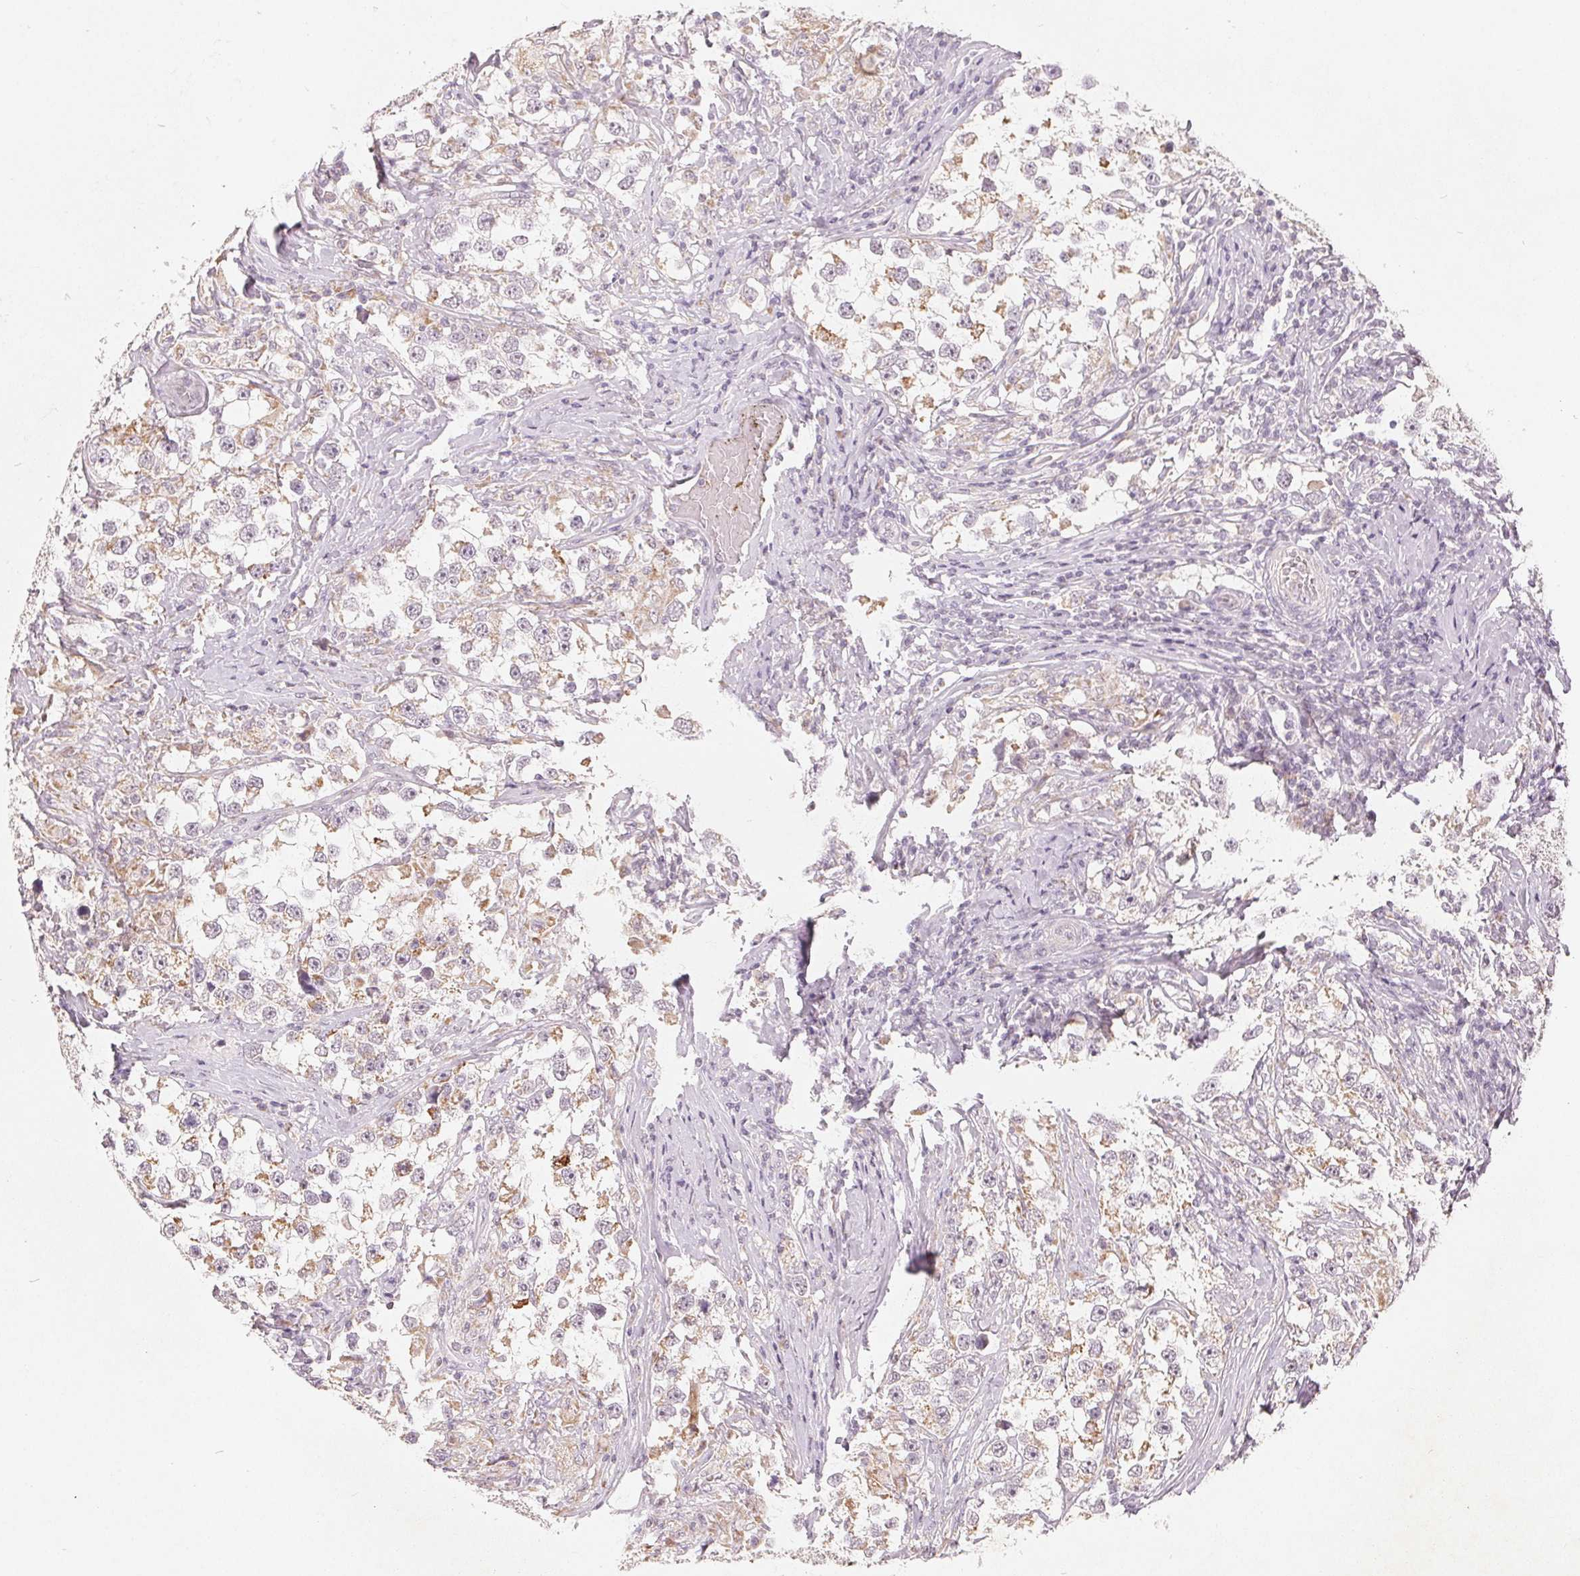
{"staining": {"intensity": "moderate", "quantity": "25%-75%", "location": "cytoplasmic/membranous"}, "tissue": "testis cancer", "cell_type": "Tumor cells", "image_type": "cancer", "snomed": [{"axis": "morphology", "description": "Seminoma, NOS"}, {"axis": "topography", "description": "Testis"}], "caption": "Protein staining of seminoma (testis) tissue exhibits moderate cytoplasmic/membranous staining in approximately 25%-75% of tumor cells.", "gene": "GHITM", "patient": {"sex": "male", "age": 46}}